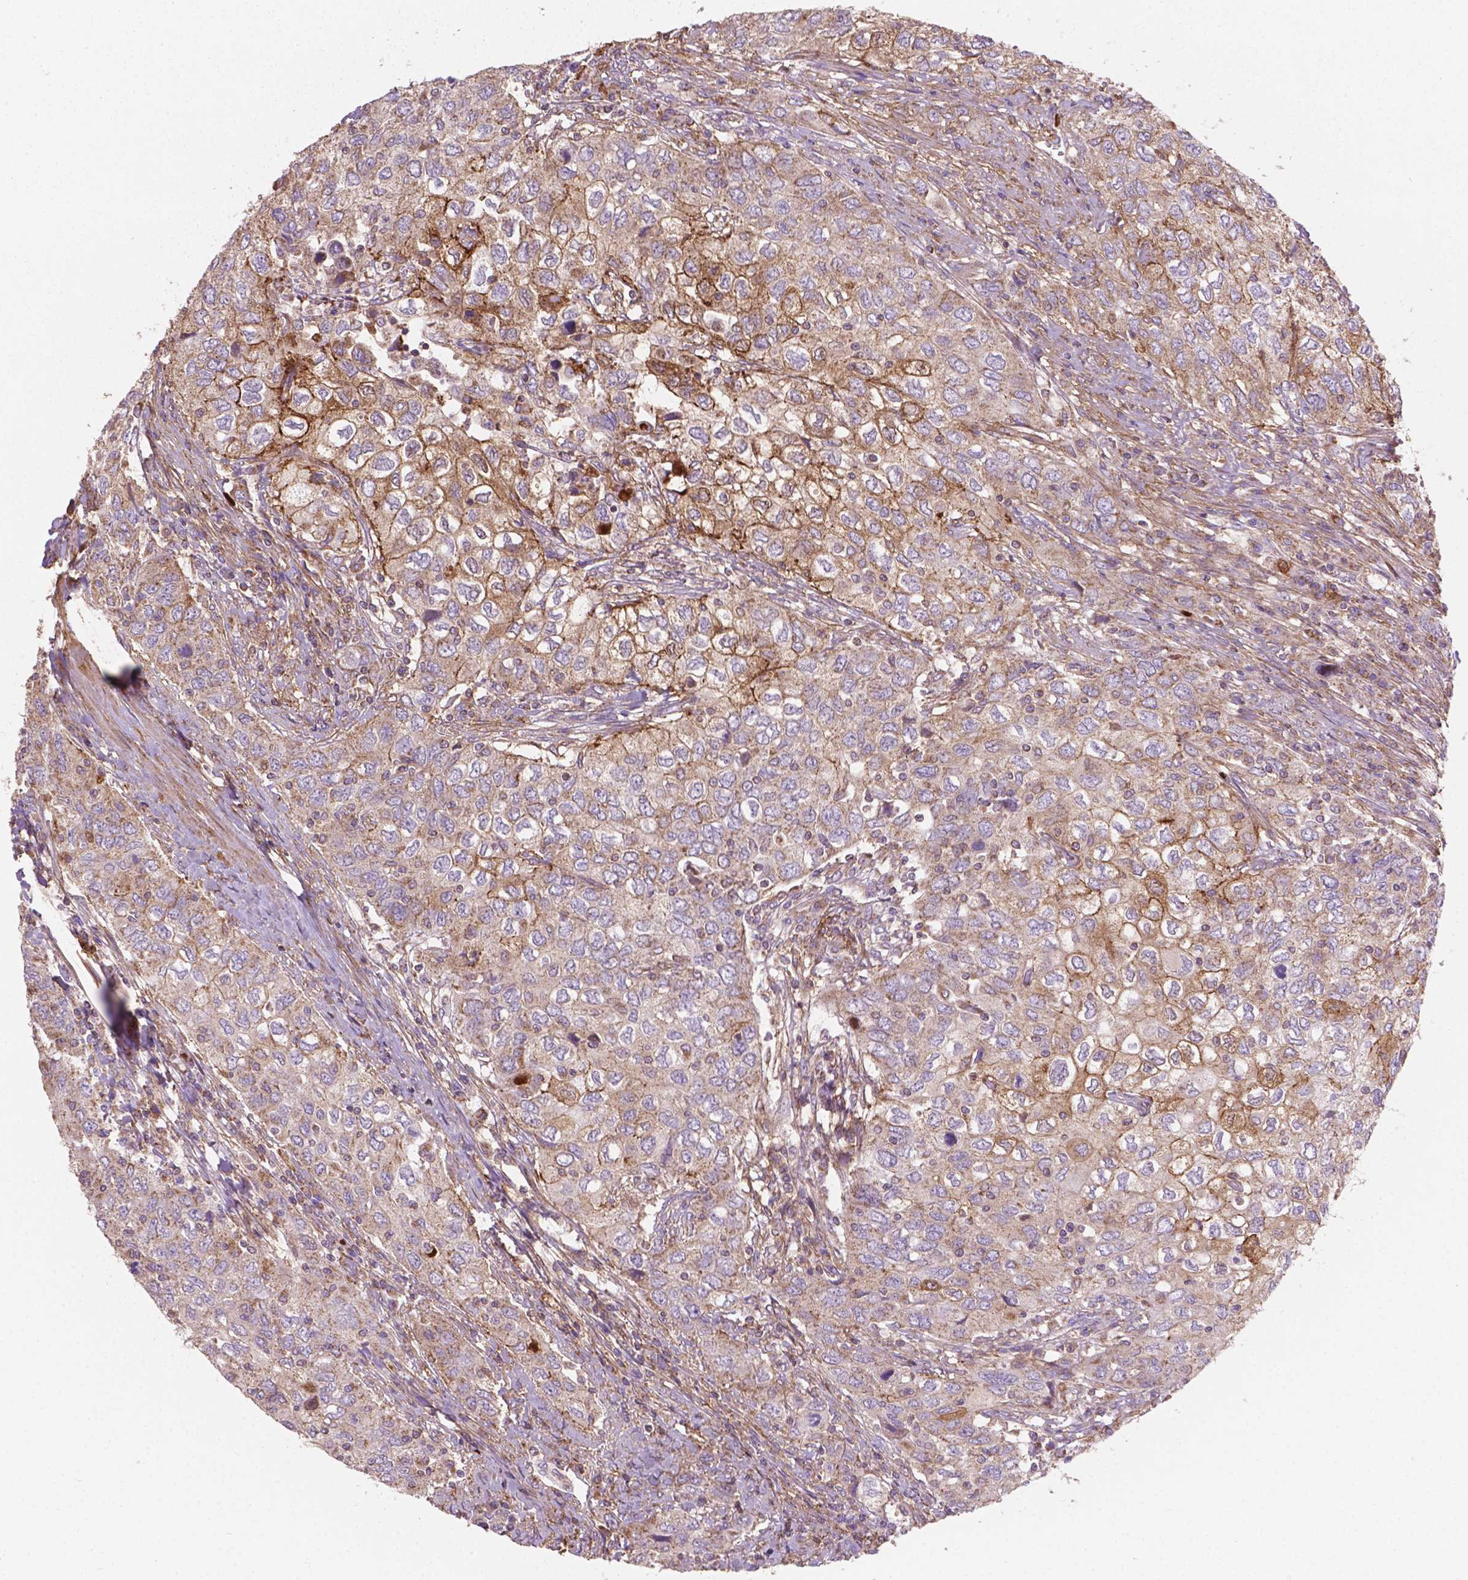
{"staining": {"intensity": "moderate", "quantity": "25%-75%", "location": "cytoplasmic/membranous"}, "tissue": "urothelial cancer", "cell_type": "Tumor cells", "image_type": "cancer", "snomed": [{"axis": "morphology", "description": "Urothelial carcinoma, High grade"}, {"axis": "topography", "description": "Urinary bladder"}], "caption": "Human high-grade urothelial carcinoma stained with a protein marker displays moderate staining in tumor cells.", "gene": "TCAF1", "patient": {"sex": "male", "age": 76}}